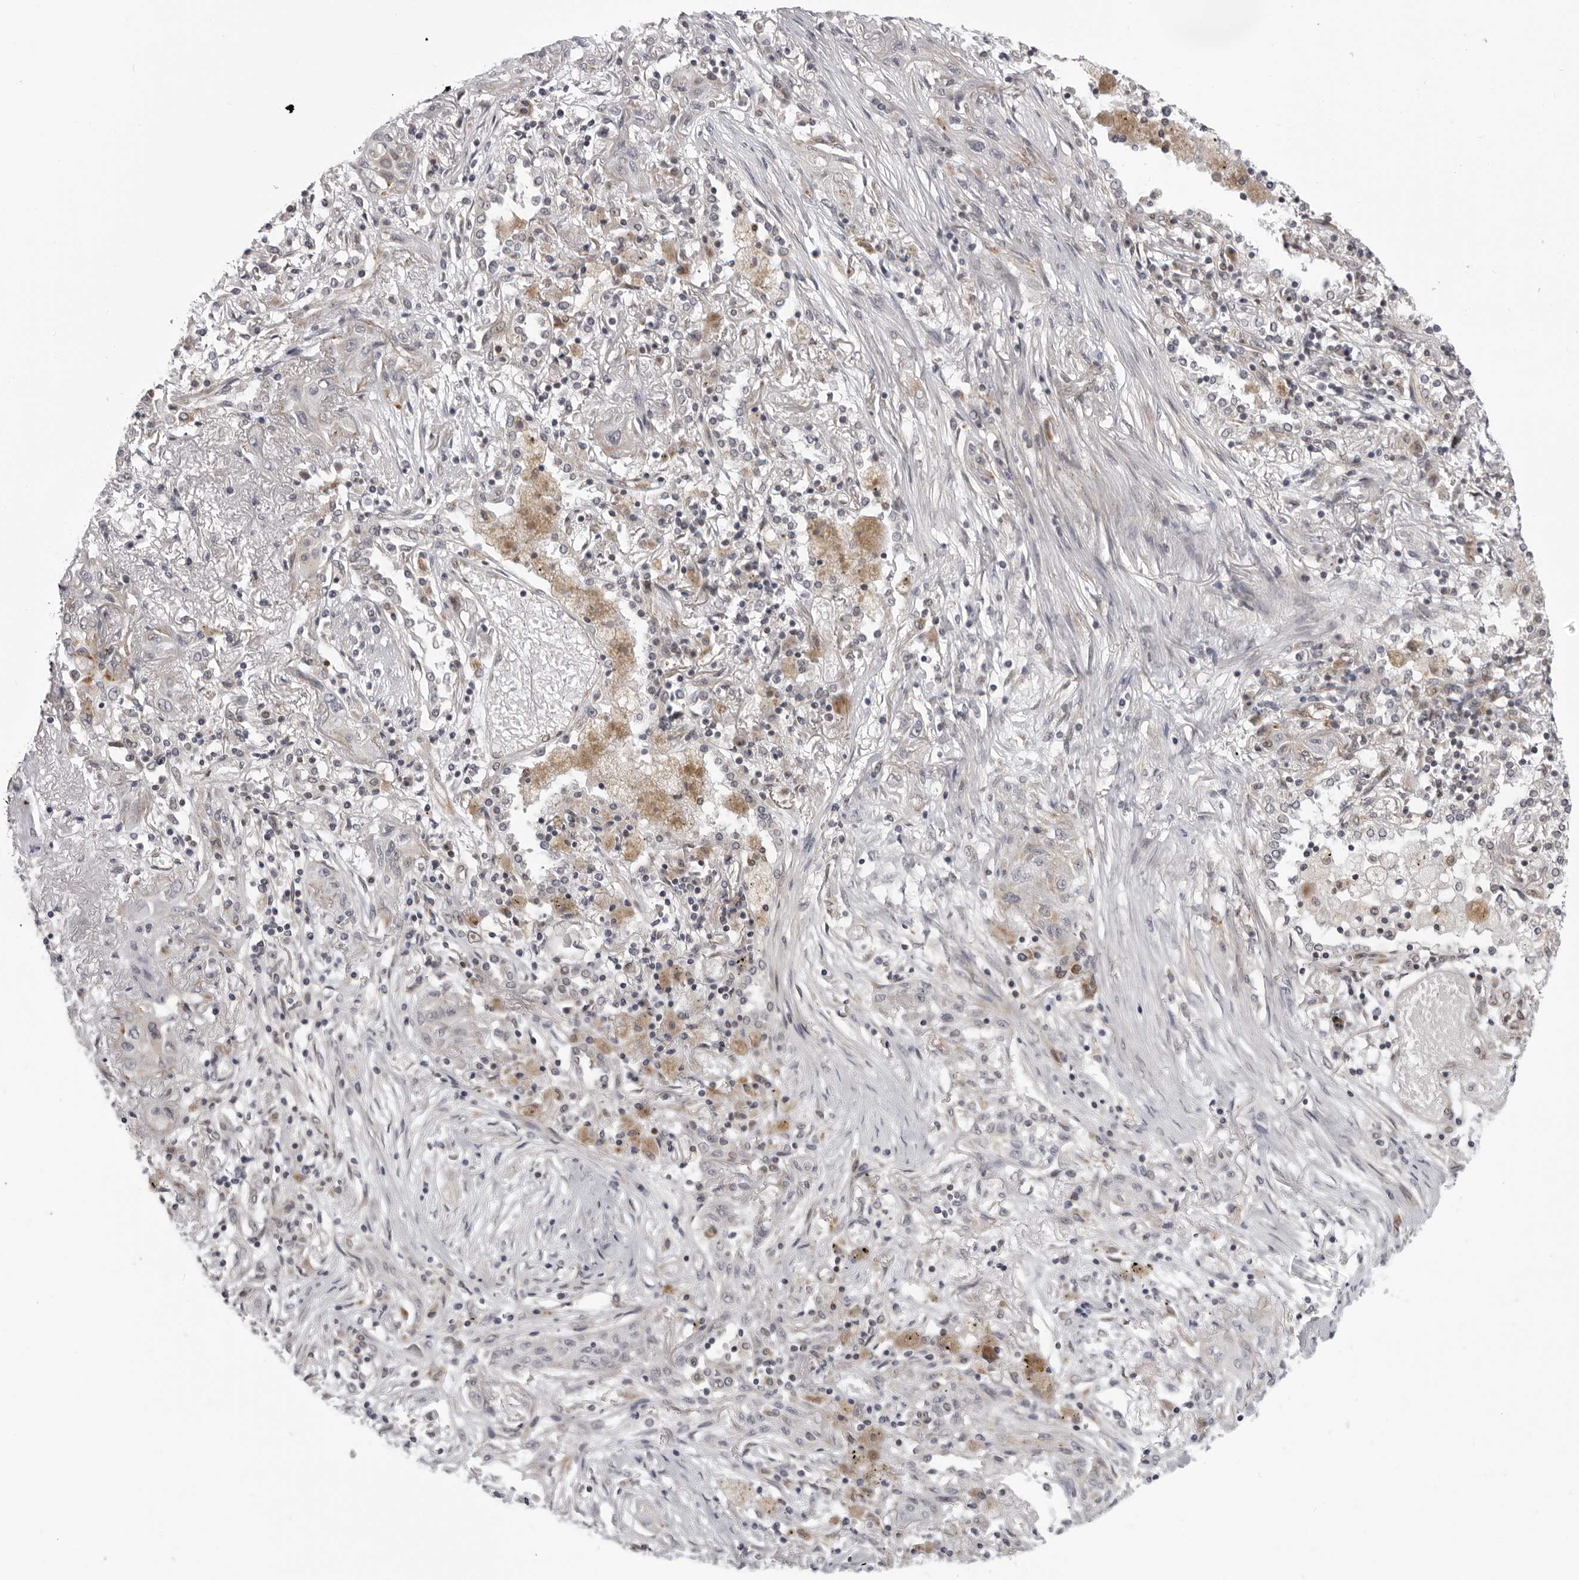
{"staining": {"intensity": "negative", "quantity": "none", "location": "none"}, "tissue": "lung cancer", "cell_type": "Tumor cells", "image_type": "cancer", "snomed": [{"axis": "morphology", "description": "Squamous cell carcinoma, NOS"}, {"axis": "topography", "description": "Lung"}], "caption": "Squamous cell carcinoma (lung) stained for a protein using immunohistochemistry (IHC) exhibits no staining tumor cells.", "gene": "MAPK12", "patient": {"sex": "female", "age": 47}}